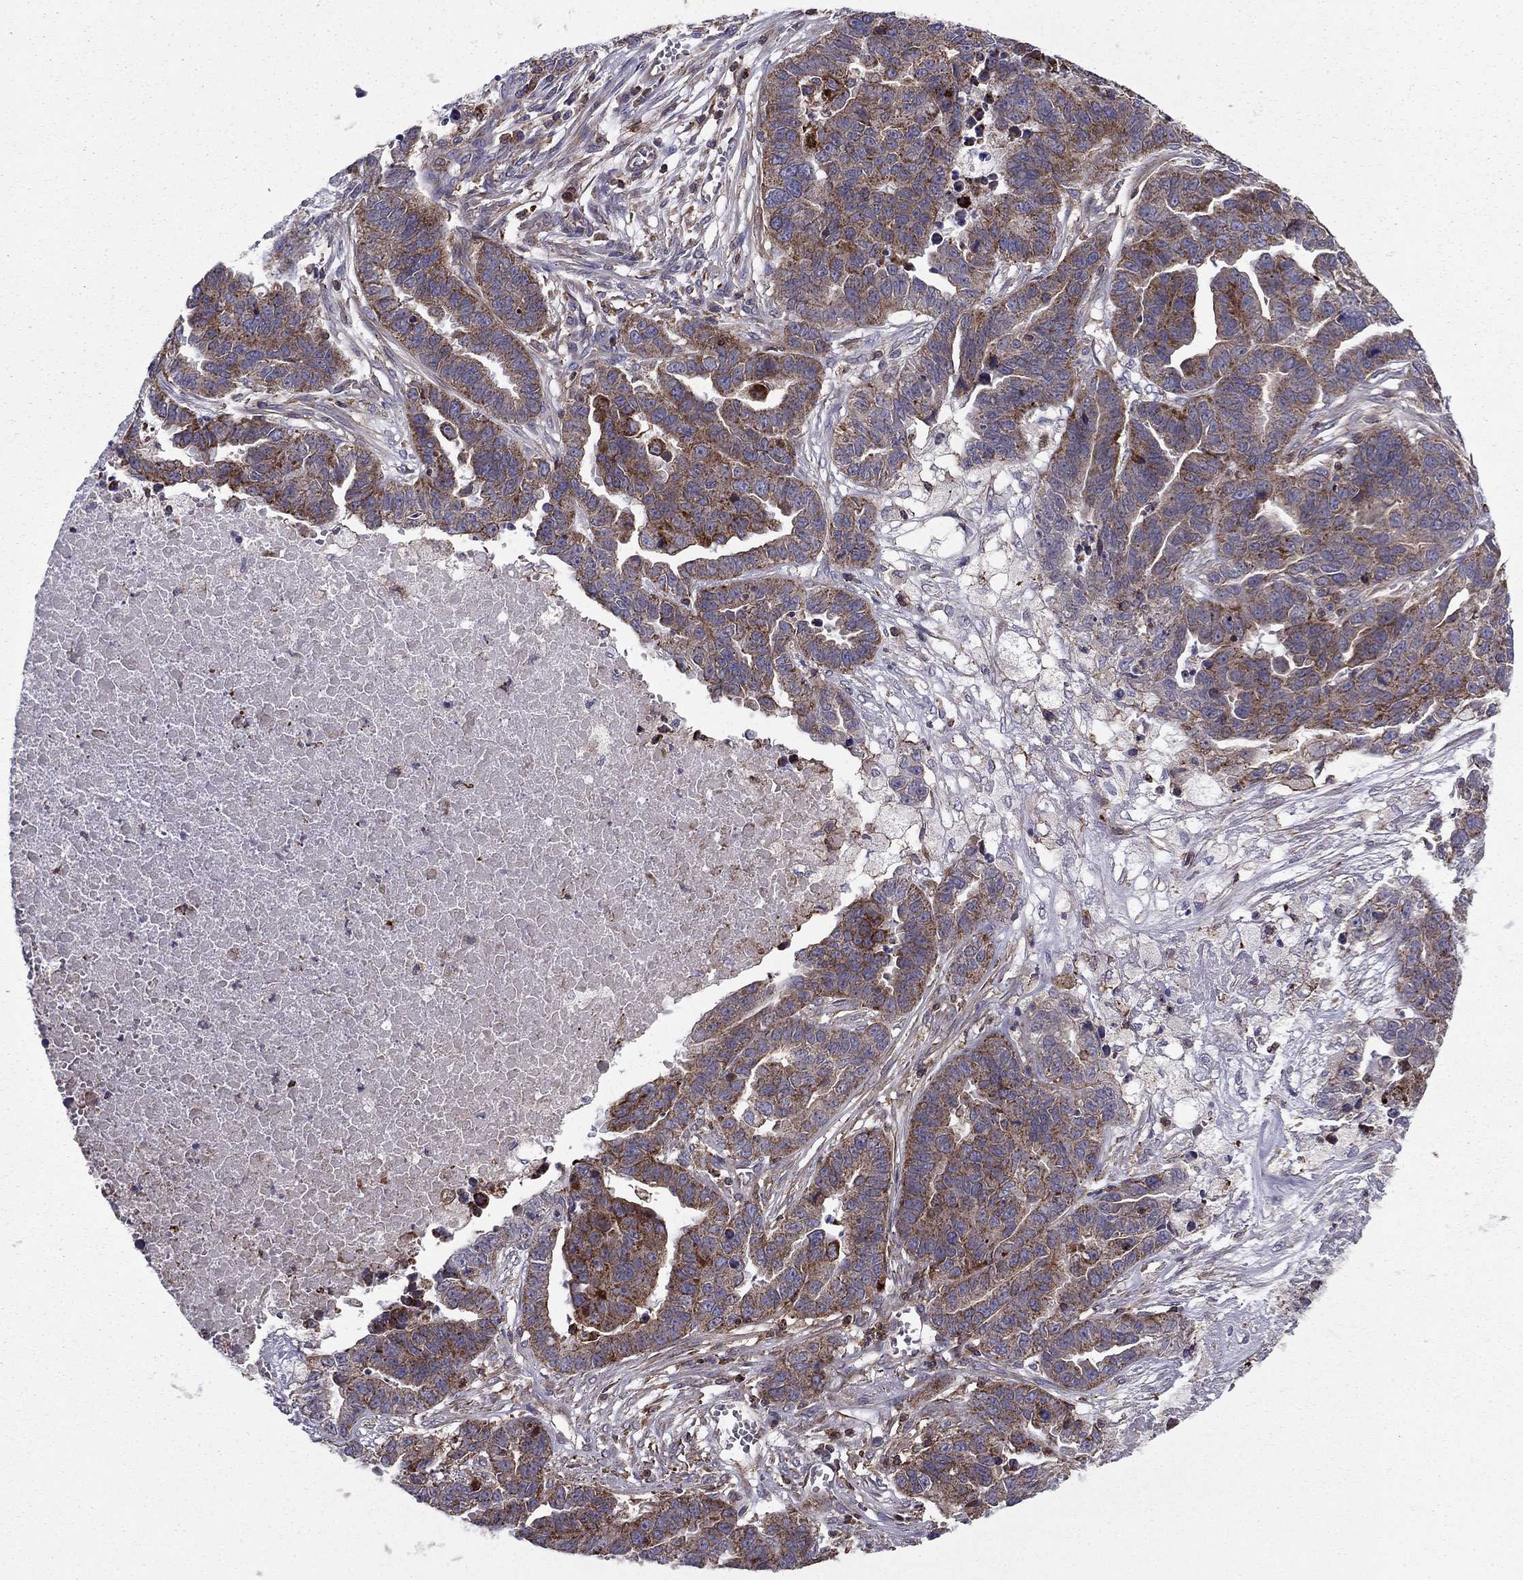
{"staining": {"intensity": "strong", "quantity": "<25%", "location": "cytoplasmic/membranous"}, "tissue": "ovarian cancer", "cell_type": "Tumor cells", "image_type": "cancer", "snomed": [{"axis": "morphology", "description": "Cystadenocarcinoma, serous, NOS"}, {"axis": "topography", "description": "Ovary"}], "caption": "The immunohistochemical stain shows strong cytoplasmic/membranous positivity in tumor cells of serous cystadenocarcinoma (ovarian) tissue. (Stains: DAB (3,3'-diaminobenzidine) in brown, nuclei in blue, Microscopy: brightfield microscopy at high magnification).", "gene": "ALG6", "patient": {"sex": "female", "age": 87}}